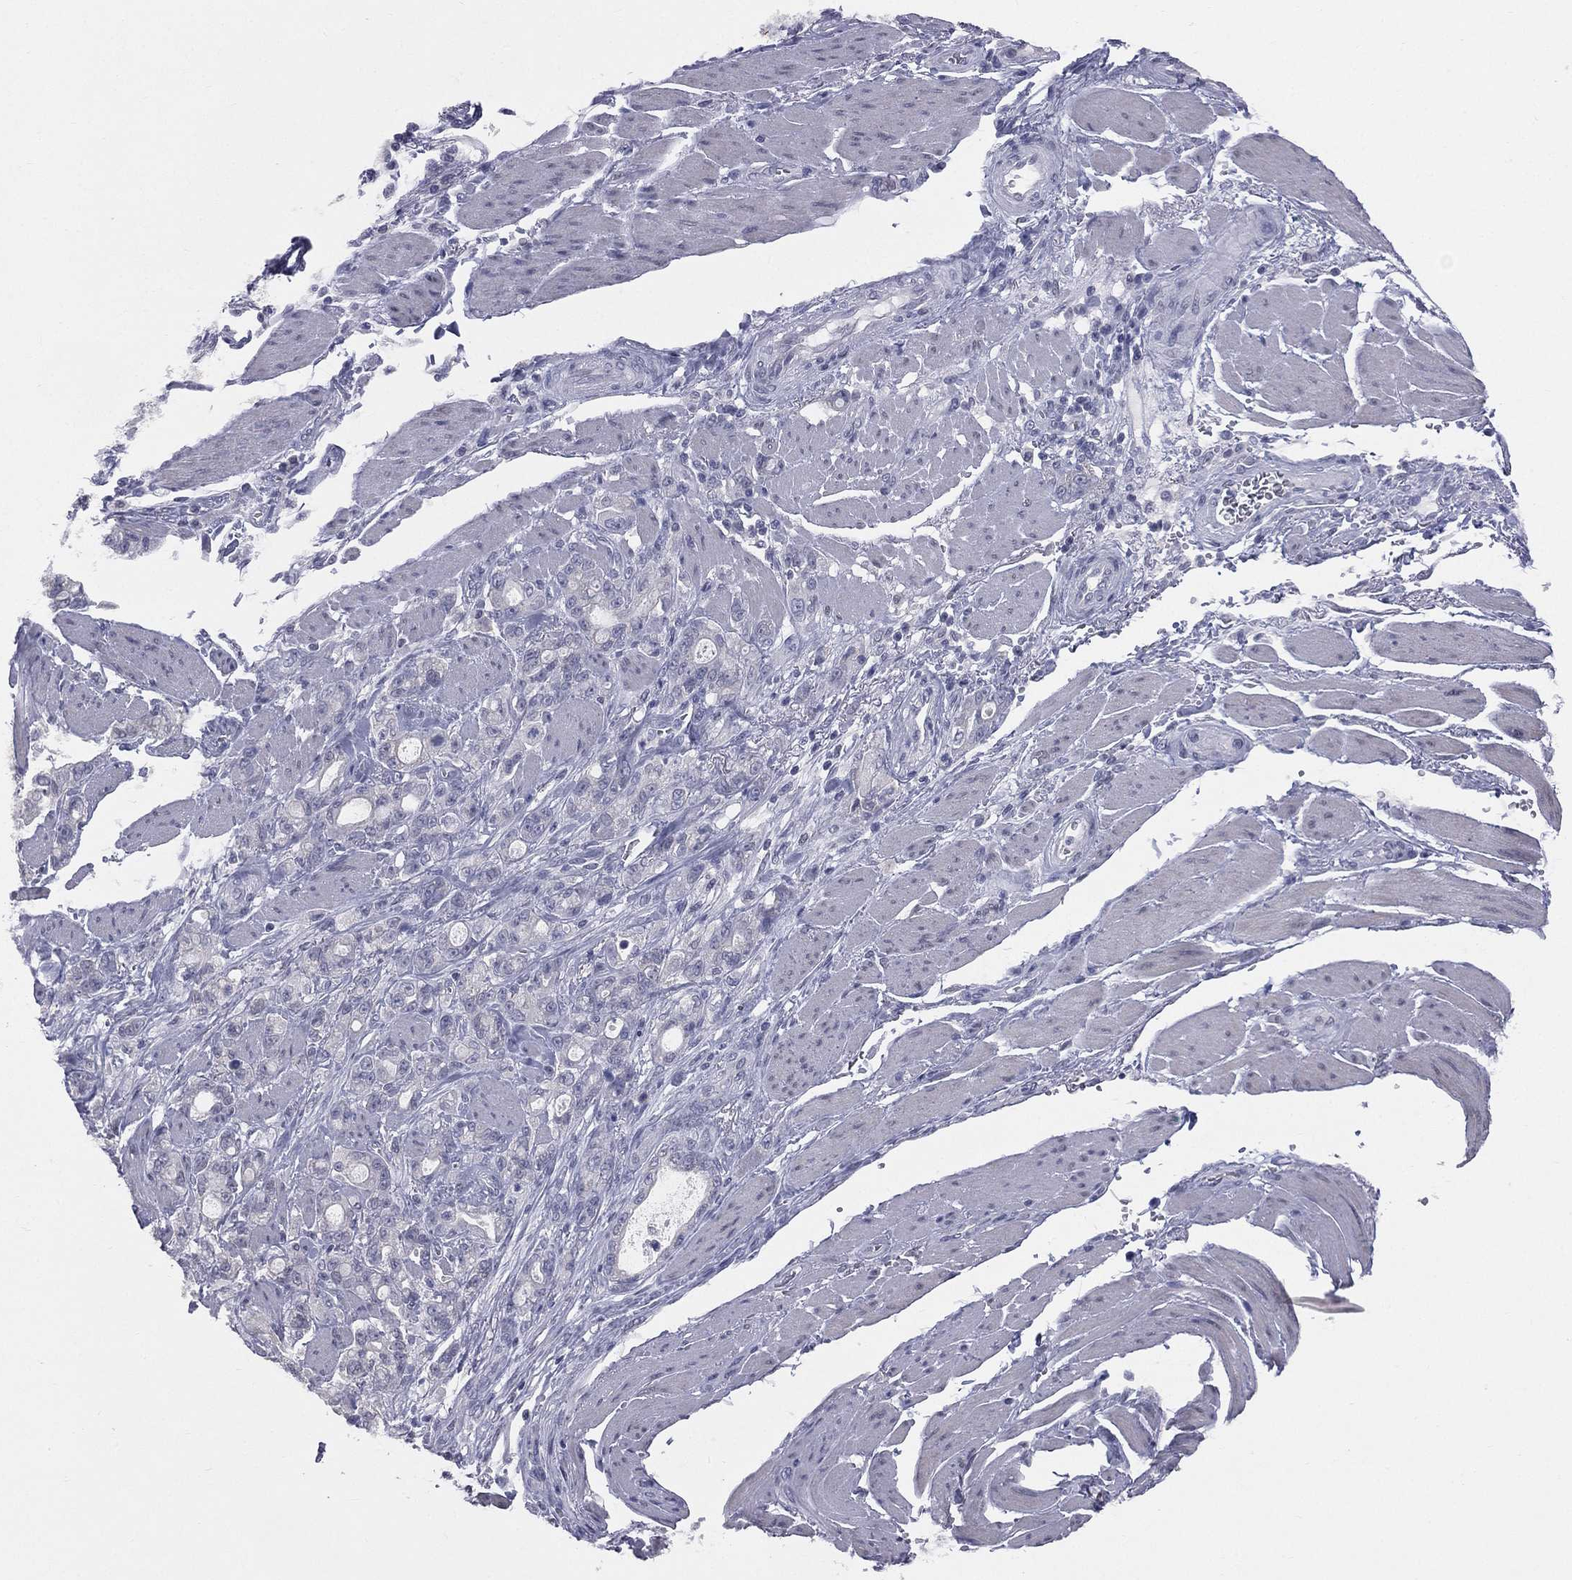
{"staining": {"intensity": "negative", "quantity": "none", "location": "none"}, "tissue": "stomach cancer", "cell_type": "Tumor cells", "image_type": "cancer", "snomed": [{"axis": "morphology", "description": "Adenocarcinoma, NOS"}, {"axis": "topography", "description": "Stomach"}], "caption": "A histopathology image of human stomach cancer (adenocarcinoma) is negative for staining in tumor cells.", "gene": "DMKN", "patient": {"sex": "male", "age": 63}}